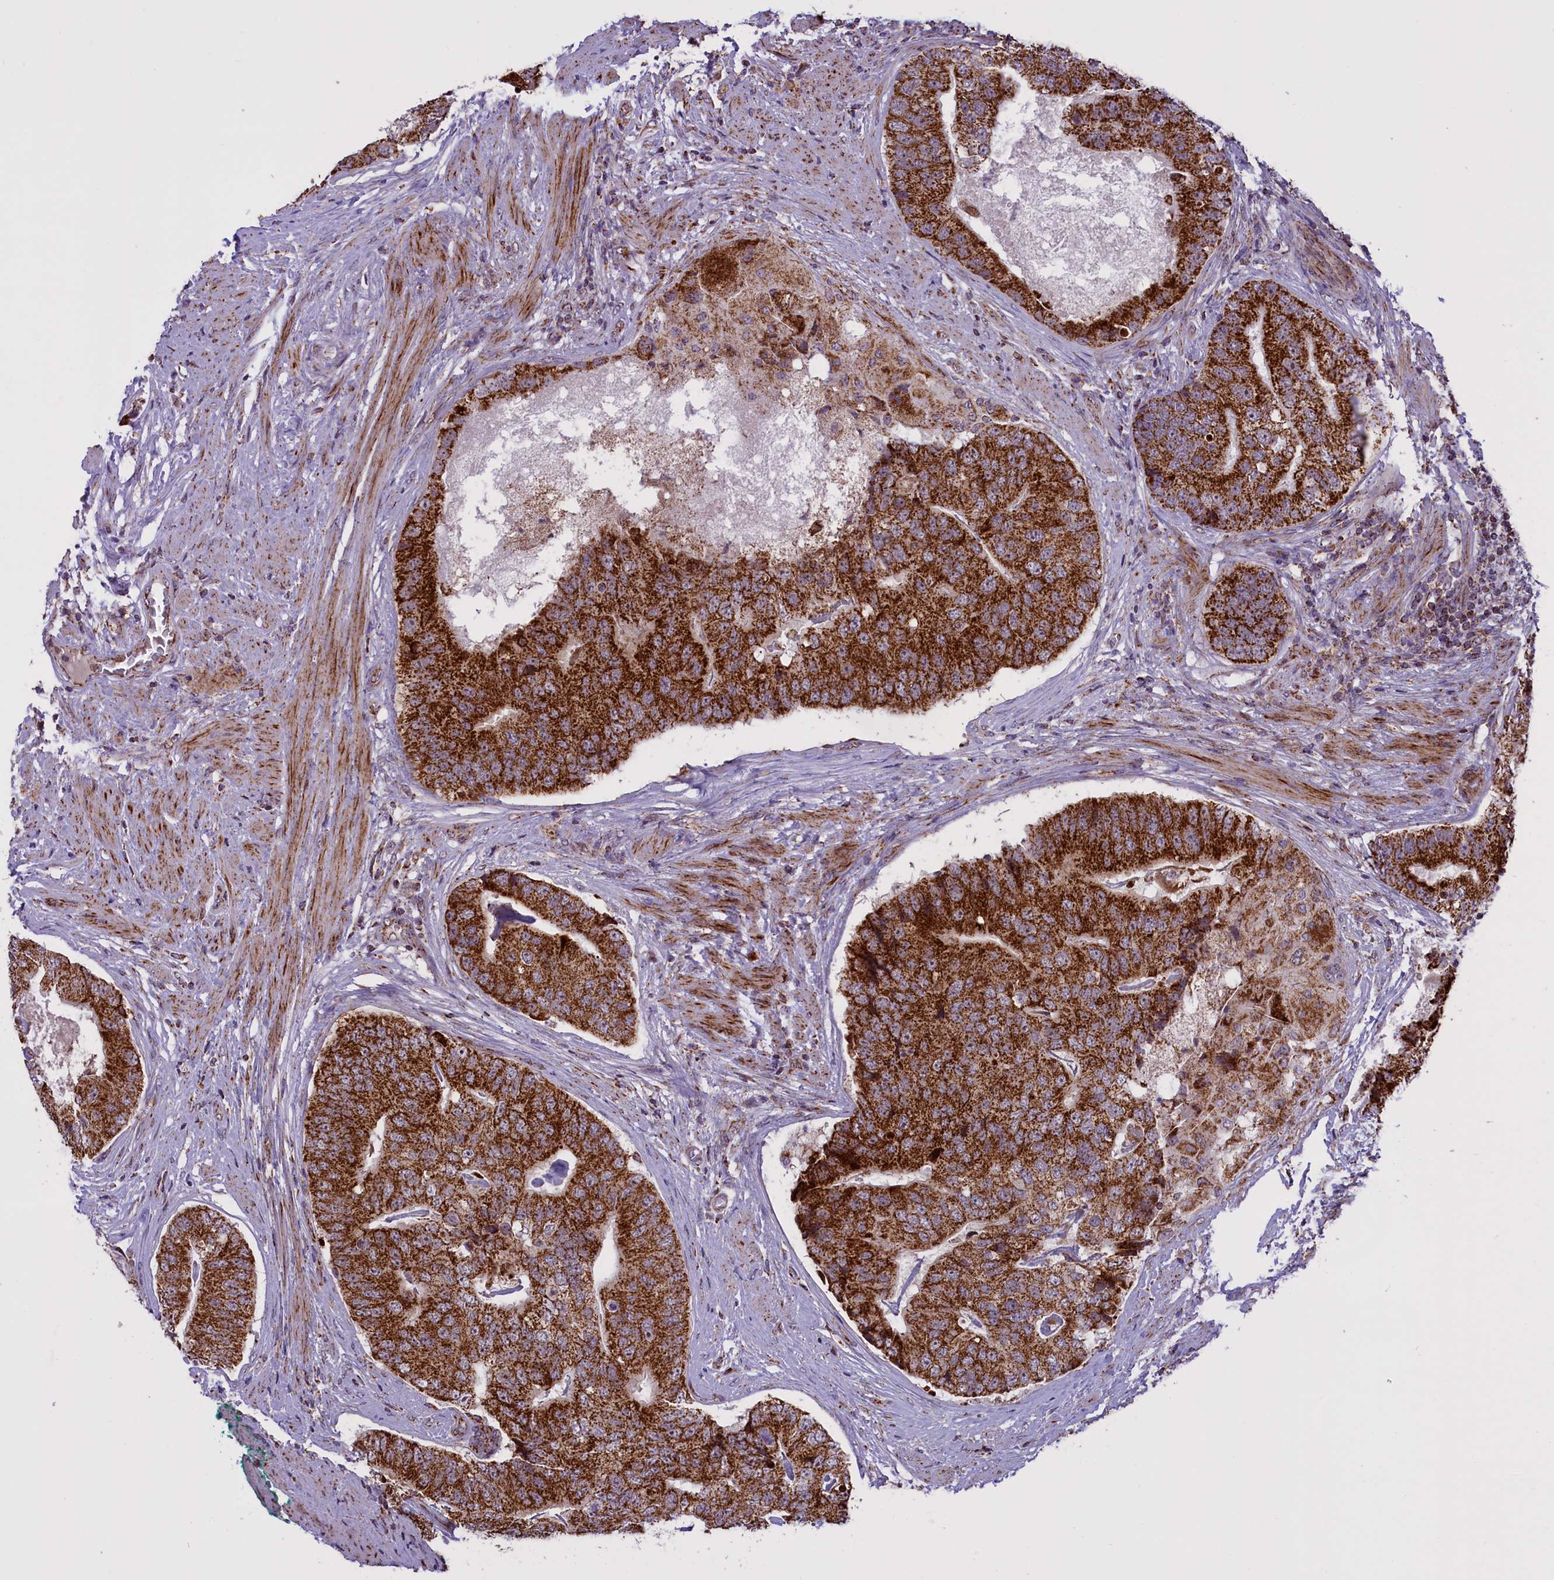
{"staining": {"intensity": "strong", "quantity": ">75%", "location": "cytoplasmic/membranous"}, "tissue": "prostate cancer", "cell_type": "Tumor cells", "image_type": "cancer", "snomed": [{"axis": "morphology", "description": "Adenocarcinoma, High grade"}, {"axis": "topography", "description": "Prostate"}], "caption": "A micrograph of prostate cancer stained for a protein exhibits strong cytoplasmic/membranous brown staining in tumor cells.", "gene": "NDUFS5", "patient": {"sex": "male", "age": 70}}